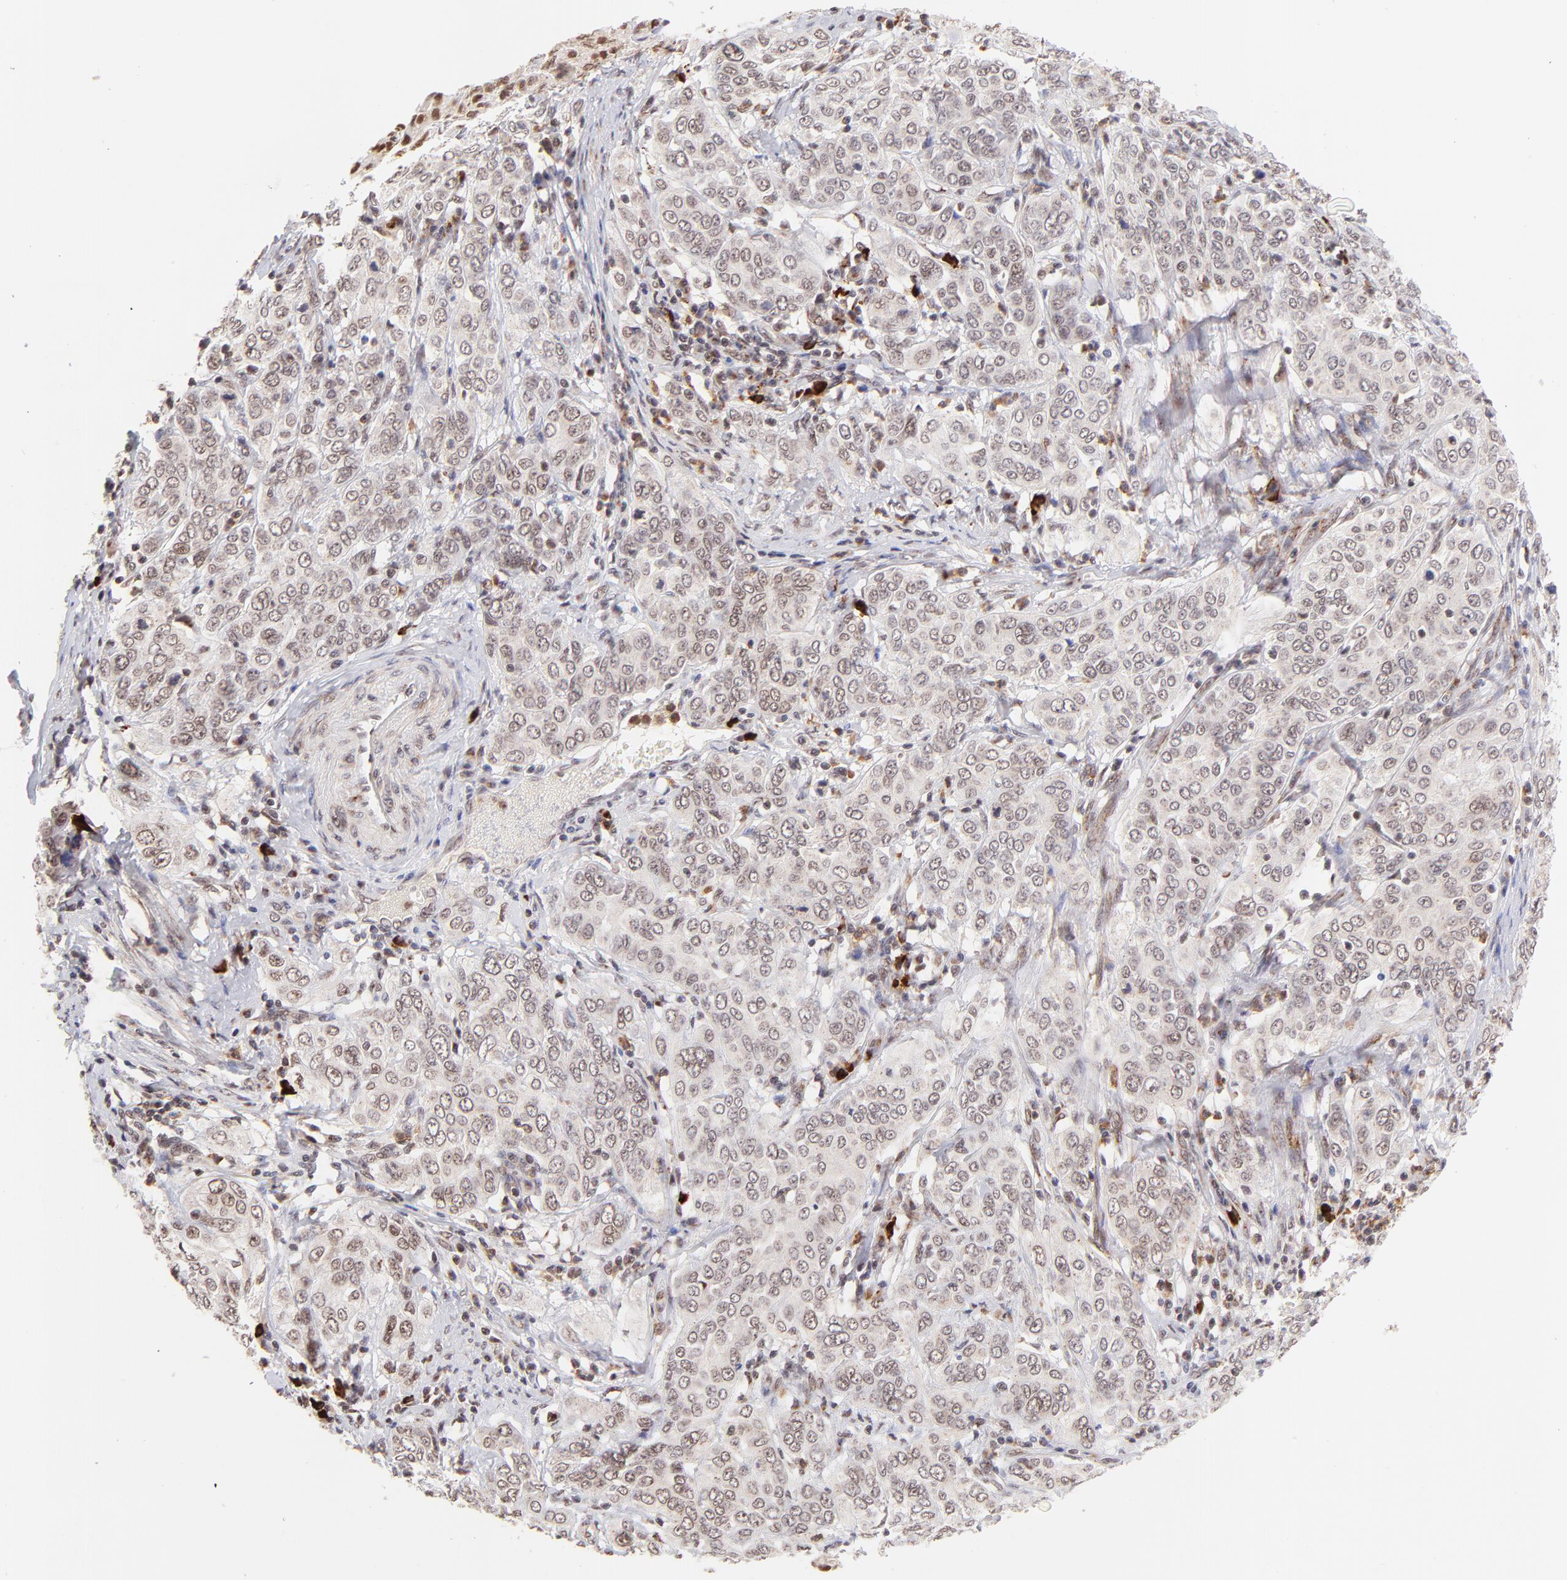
{"staining": {"intensity": "weak", "quantity": "25%-75%", "location": "nuclear"}, "tissue": "cervical cancer", "cell_type": "Tumor cells", "image_type": "cancer", "snomed": [{"axis": "morphology", "description": "Squamous cell carcinoma, NOS"}, {"axis": "topography", "description": "Cervix"}], "caption": "Protein expression analysis of squamous cell carcinoma (cervical) exhibits weak nuclear positivity in about 25%-75% of tumor cells. Using DAB (3,3'-diaminobenzidine) (brown) and hematoxylin (blue) stains, captured at high magnification using brightfield microscopy.", "gene": "MED12", "patient": {"sex": "female", "age": 38}}